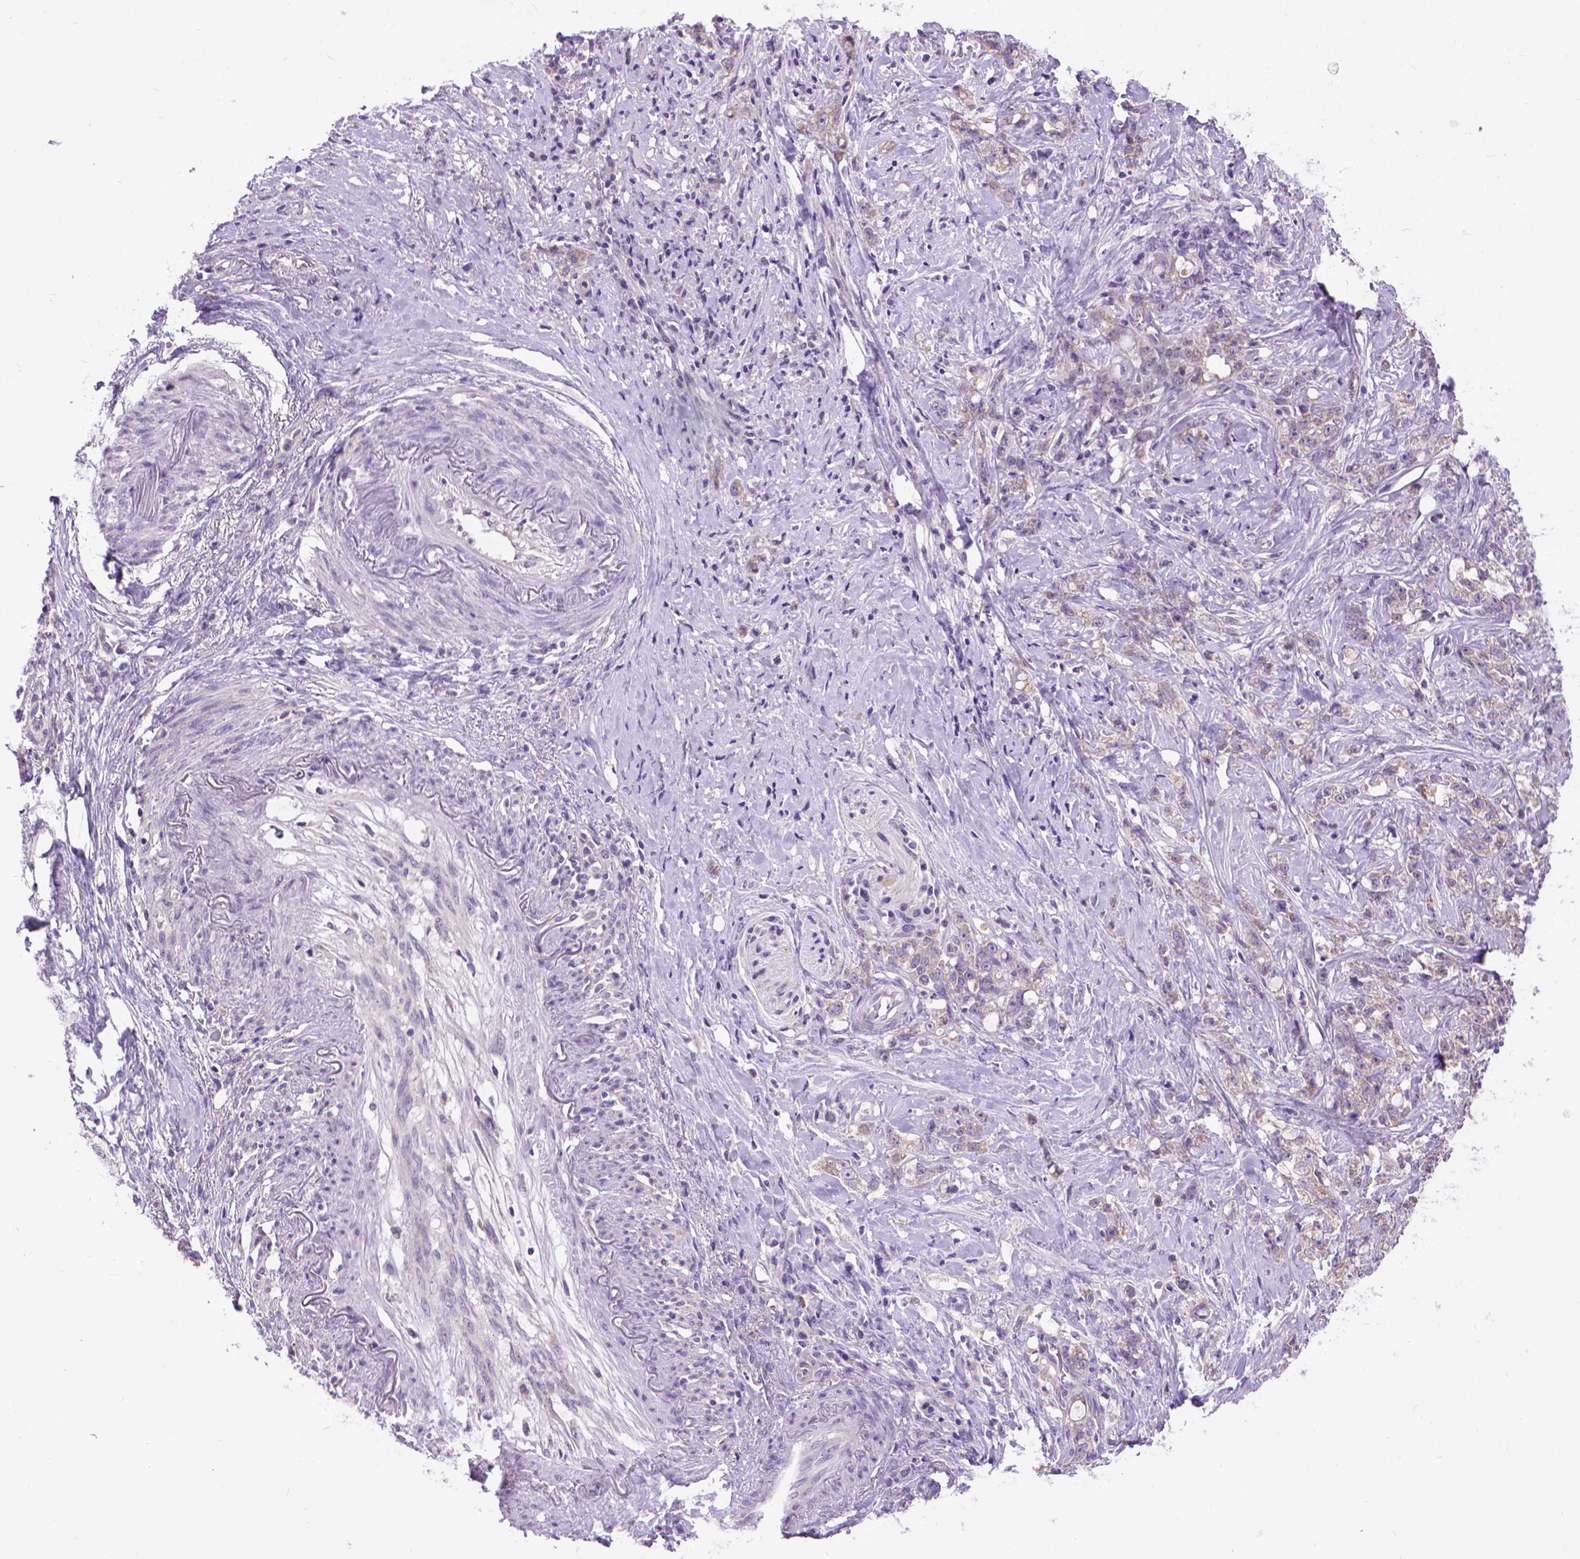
{"staining": {"intensity": "weak", "quantity": "25%-75%", "location": "cytoplasmic/membranous"}, "tissue": "stomach cancer", "cell_type": "Tumor cells", "image_type": "cancer", "snomed": [{"axis": "morphology", "description": "Adenocarcinoma, NOS"}, {"axis": "topography", "description": "Stomach, lower"}], "caption": "High-magnification brightfield microscopy of stomach cancer stained with DAB (brown) and counterstained with hematoxylin (blue). tumor cells exhibit weak cytoplasmic/membranous staining is identified in approximately25%-75% of cells. The staining is performed using DAB brown chromogen to label protein expression. The nuclei are counter-stained blue using hematoxylin.", "gene": "SYN1", "patient": {"sex": "male", "age": 88}}